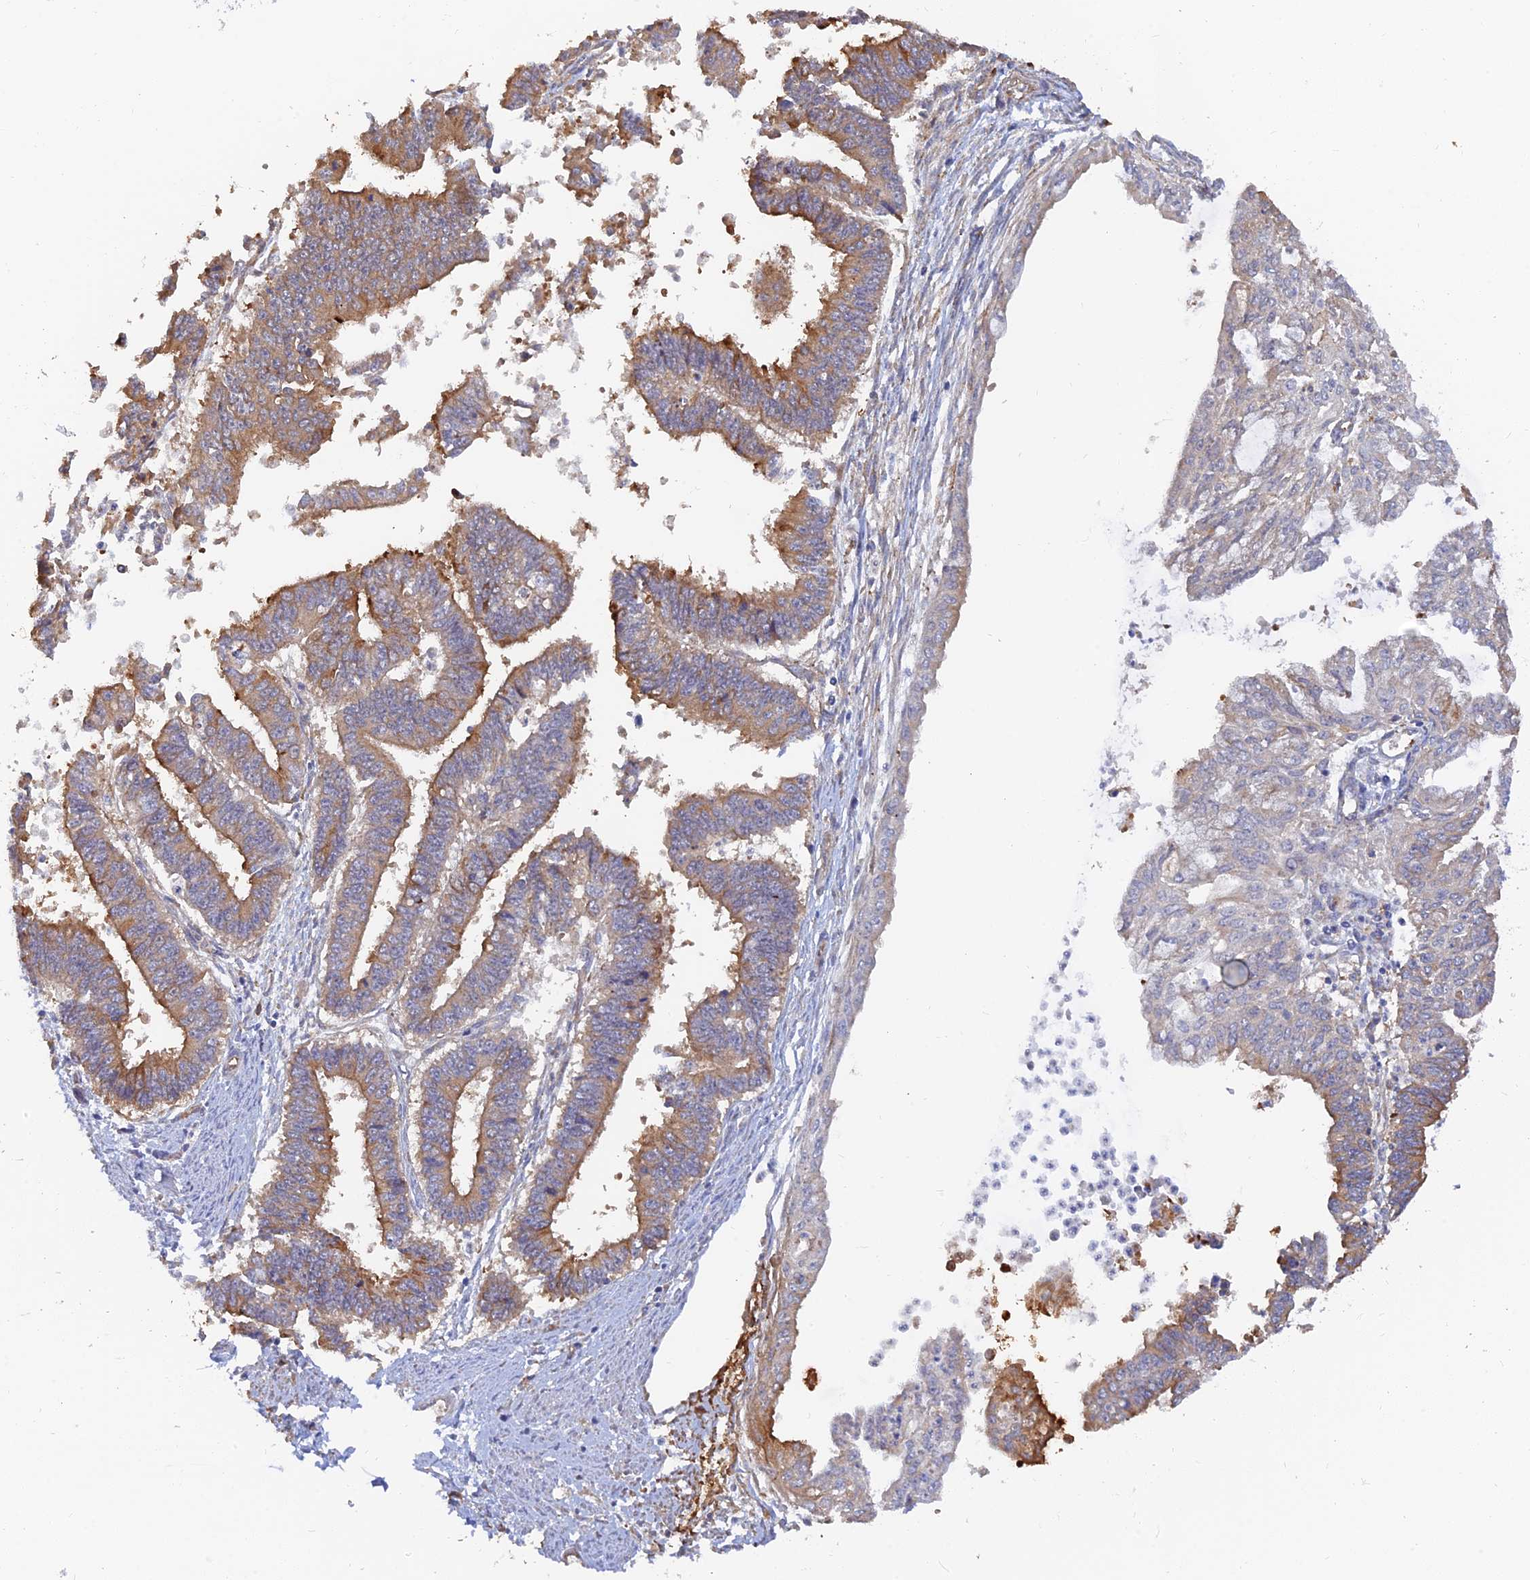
{"staining": {"intensity": "moderate", "quantity": "25%-75%", "location": "cytoplasmic/membranous"}, "tissue": "endometrial cancer", "cell_type": "Tumor cells", "image_type": "cancer", "snomed": [{"axis": "morphology", "description": "Adenocarcinoma, NOS"}, {"axis": "topography", "description": "Endometrium"}], "caption": "DAB immunohistochemical staining of endometrial cancer demonstrates moderate cytoplasmic/membranous protein positivity in about 25%-75% of tumor cells. Ihc stains the protein of interest in brown and the nuclei are stained blue.", "gene": "WBP11", "patient": {"sex": "female", "age": 73}}